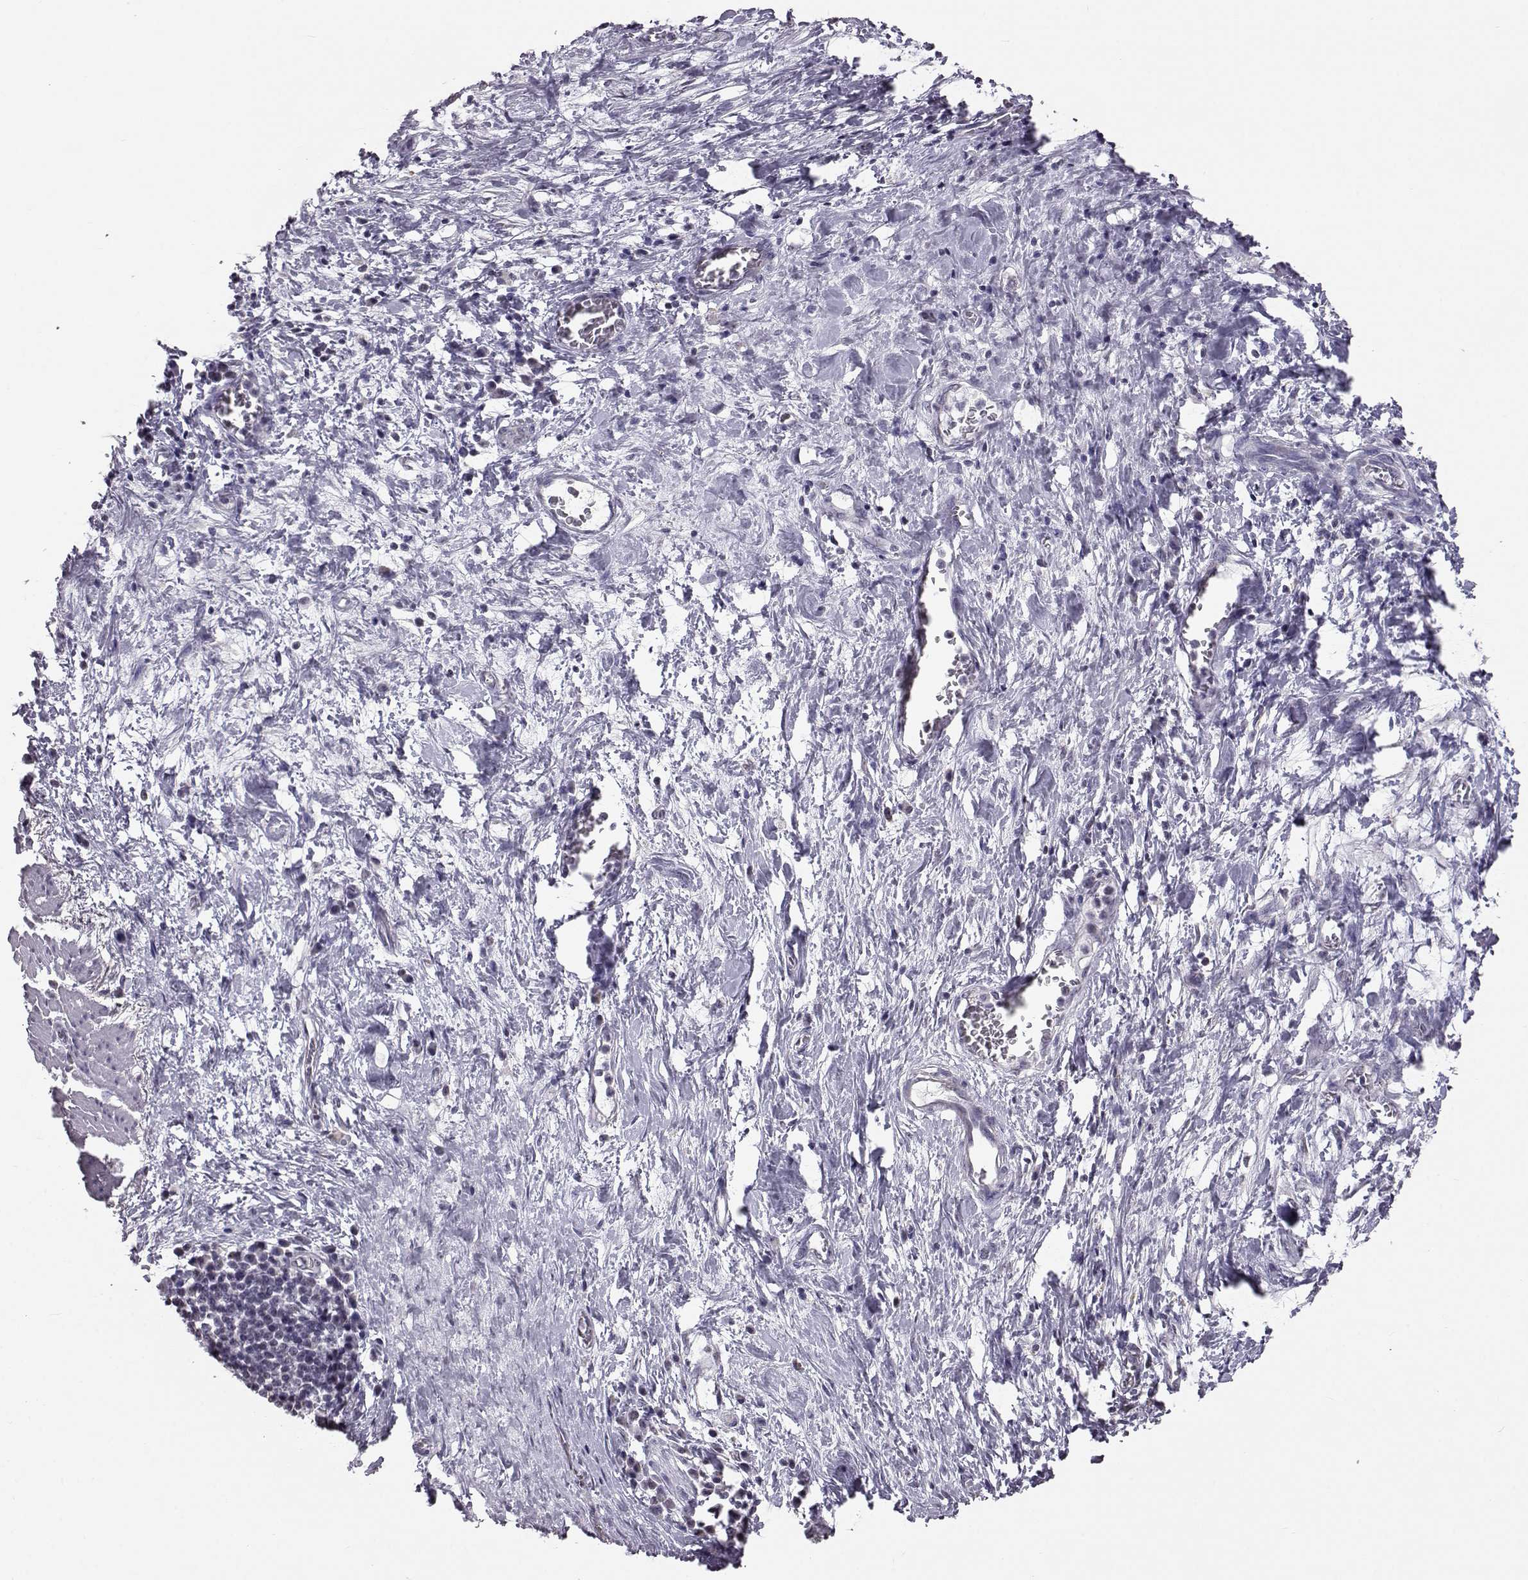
{"staining": {"intensity": "weak", "quantity": "<25%", "location": "cytoplasmic/membranous"}, "tissue": "stomach cancer", "cell_type": "Tumor cells", "image_type": "cancer", "snomed": [{"axis": "morphology", "description": "Normal tissue, NOS"}, {"axis": "morphology", "description": "Adenocarcinoma, NOS"}, {"axis": "topography", "description": "Stomach"}], "caption": "High power microscopy image of an IHC histopathology image of adenocarcinoma (stomach), revealing no significant expression in tumor cells. (DAB (3,3'-diaminobenzidine) IHC, high magnification).", "gene": "ALDH3A1", "patient": {"sex": "female", "age": 64}}